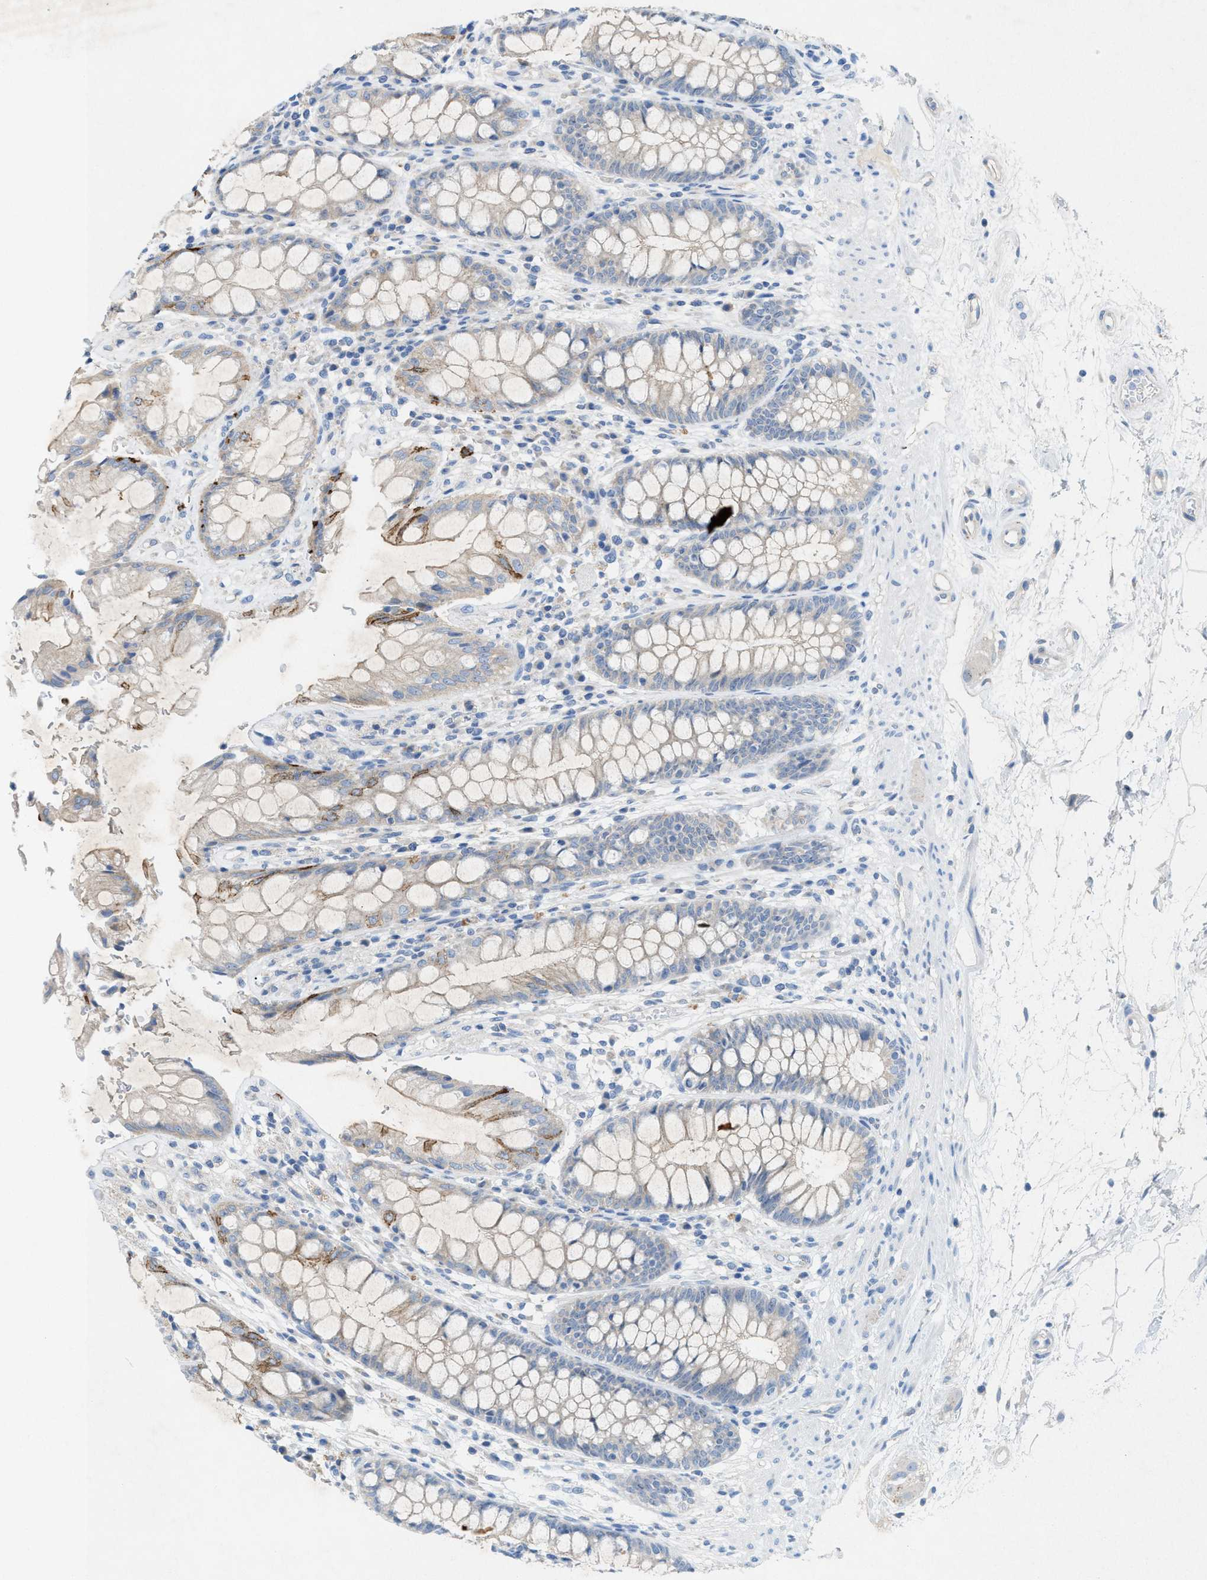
{"staining": {"intensity": "moderate", "quantity": "25%-75%", "location": "cytoplasmic/membranous"}, "tissue": "rectum", "cell_type": "Glandular cells", "image_type": "normal", "snomed": [{"axis": "morphology", "description": "Normal tissue, NOS"}, {"axis": "topography", "description": "Rectum"}], "caption": "This image exhibits IHC staining of benign human rectum, with medium moderate cytoplasmic/membranous expression in about 25%-75% of glandular cells.", "gene": "CKLF", "patient": {"sex": "male", "age": 64}}